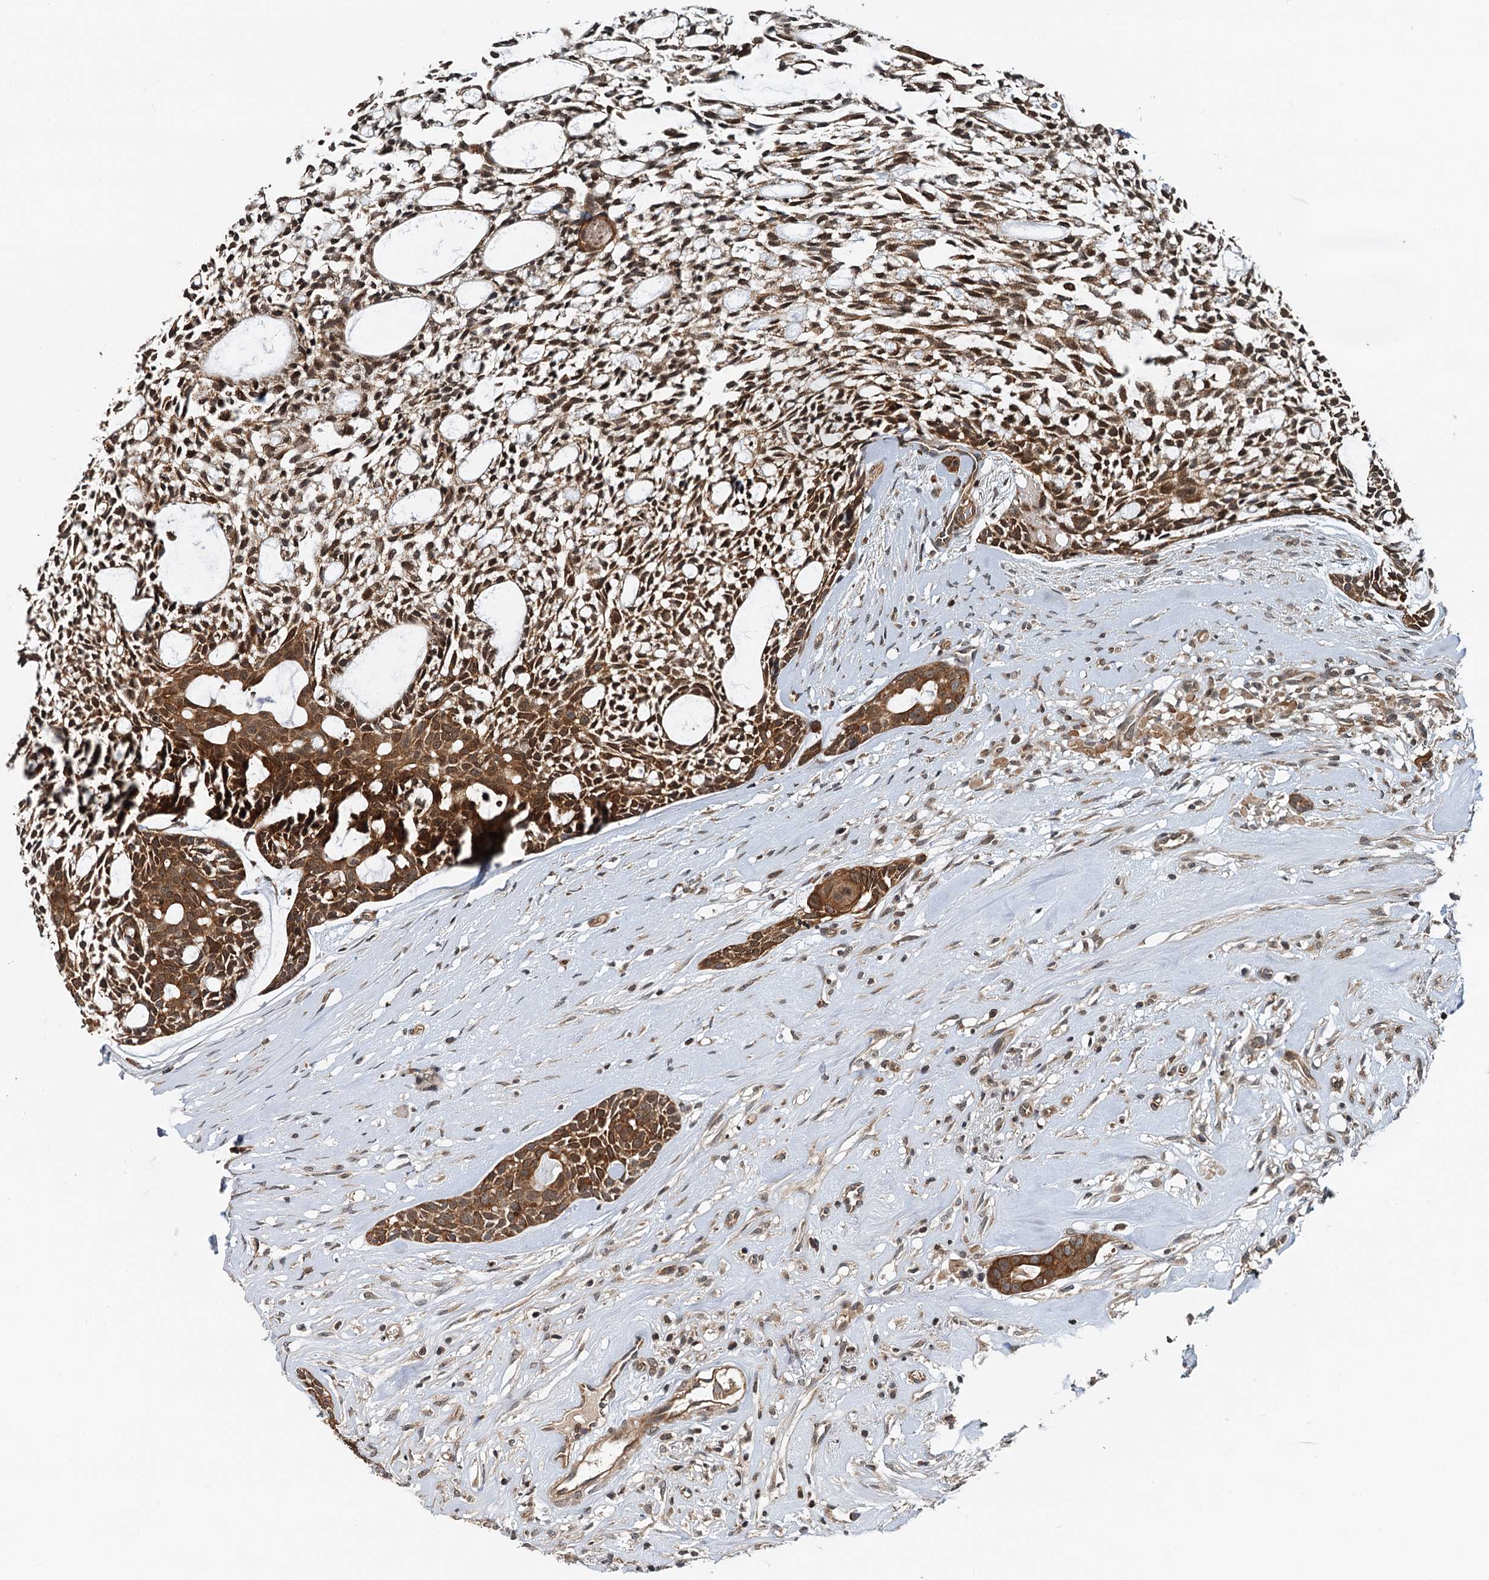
{"staining": {"intensity": "strong", "quantity": ">75%", "location": "cytoplasmic/membranous"}, "tissue": "head and neck cancer", "cell_type": "Tumor cells", "image_type": "cancer", "snomed": [{"axis": "morphology", "description": "Adenocarcinoma, NOS"}, {"axis": "topography", "description": "Subcutis"}, {"axis": "topography", "description": "Head-Neck"}], "caption": "A brown stain shows strong cytoplasmic/membranous staining of a protein in head and neck cancer tumor cells. (Brightfield microscopy of DAB IHC at high magnification).", "gene": "STUB1", "patient": {"sex": "female", "age": 73}}